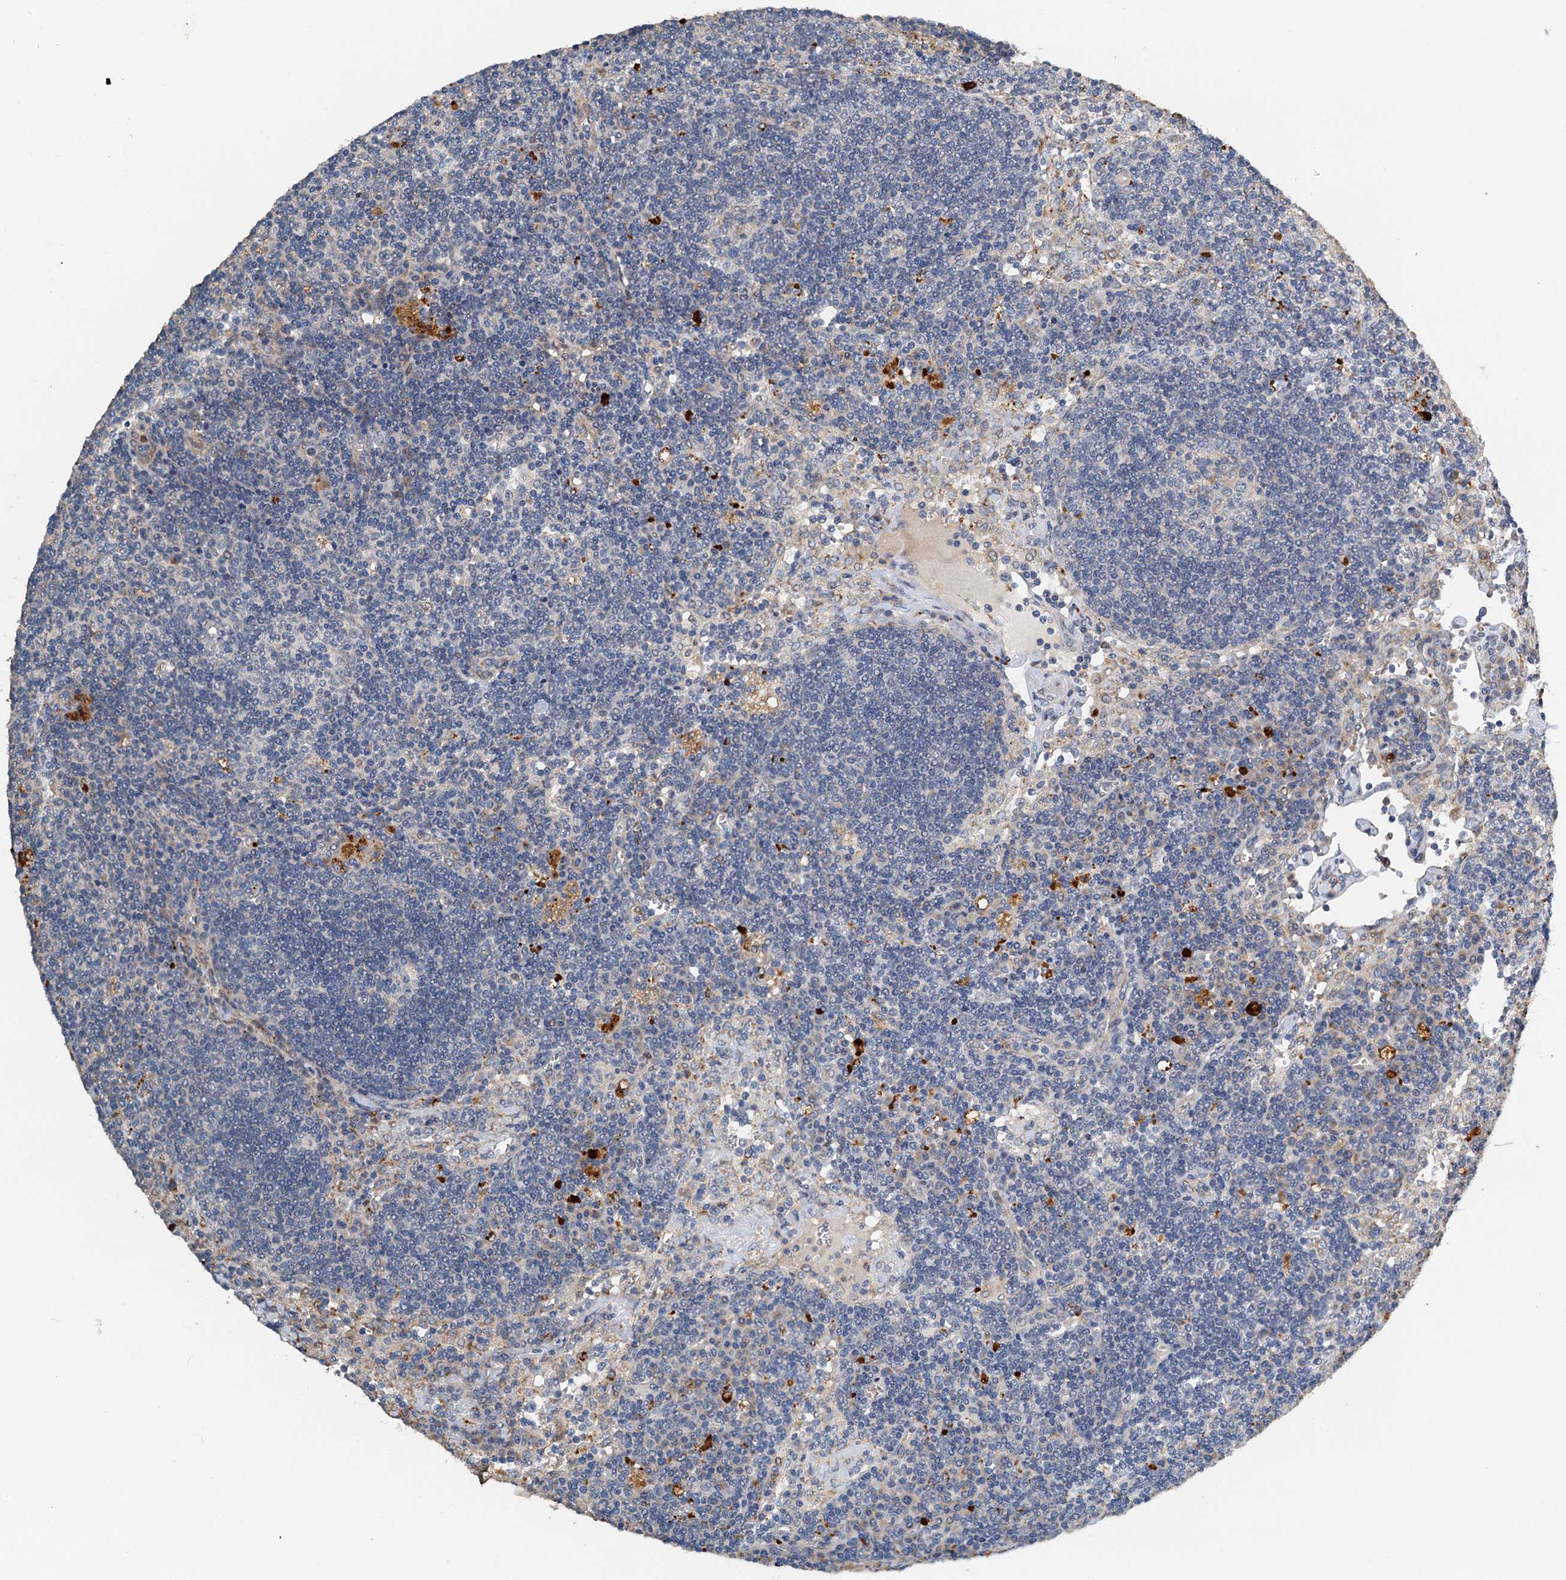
{"staining": {"intensity": "negative", "quantity": "none", "location": "none"}, "tissue": "lymph node", "cell_type": "Germinal center cells", "image_type": "normal", "snomed": [{"axis": "morphology", "description": "Normal tissue, NOS"}, {"axis": "topography", "description": "Lymph node"}], "caption": "Immunohistochemical staining of unremarkable lymph node displays no significant staining in germinal center cells.", "gene": "ZNF606", "patient": {"sex": "male", "age": 58}}